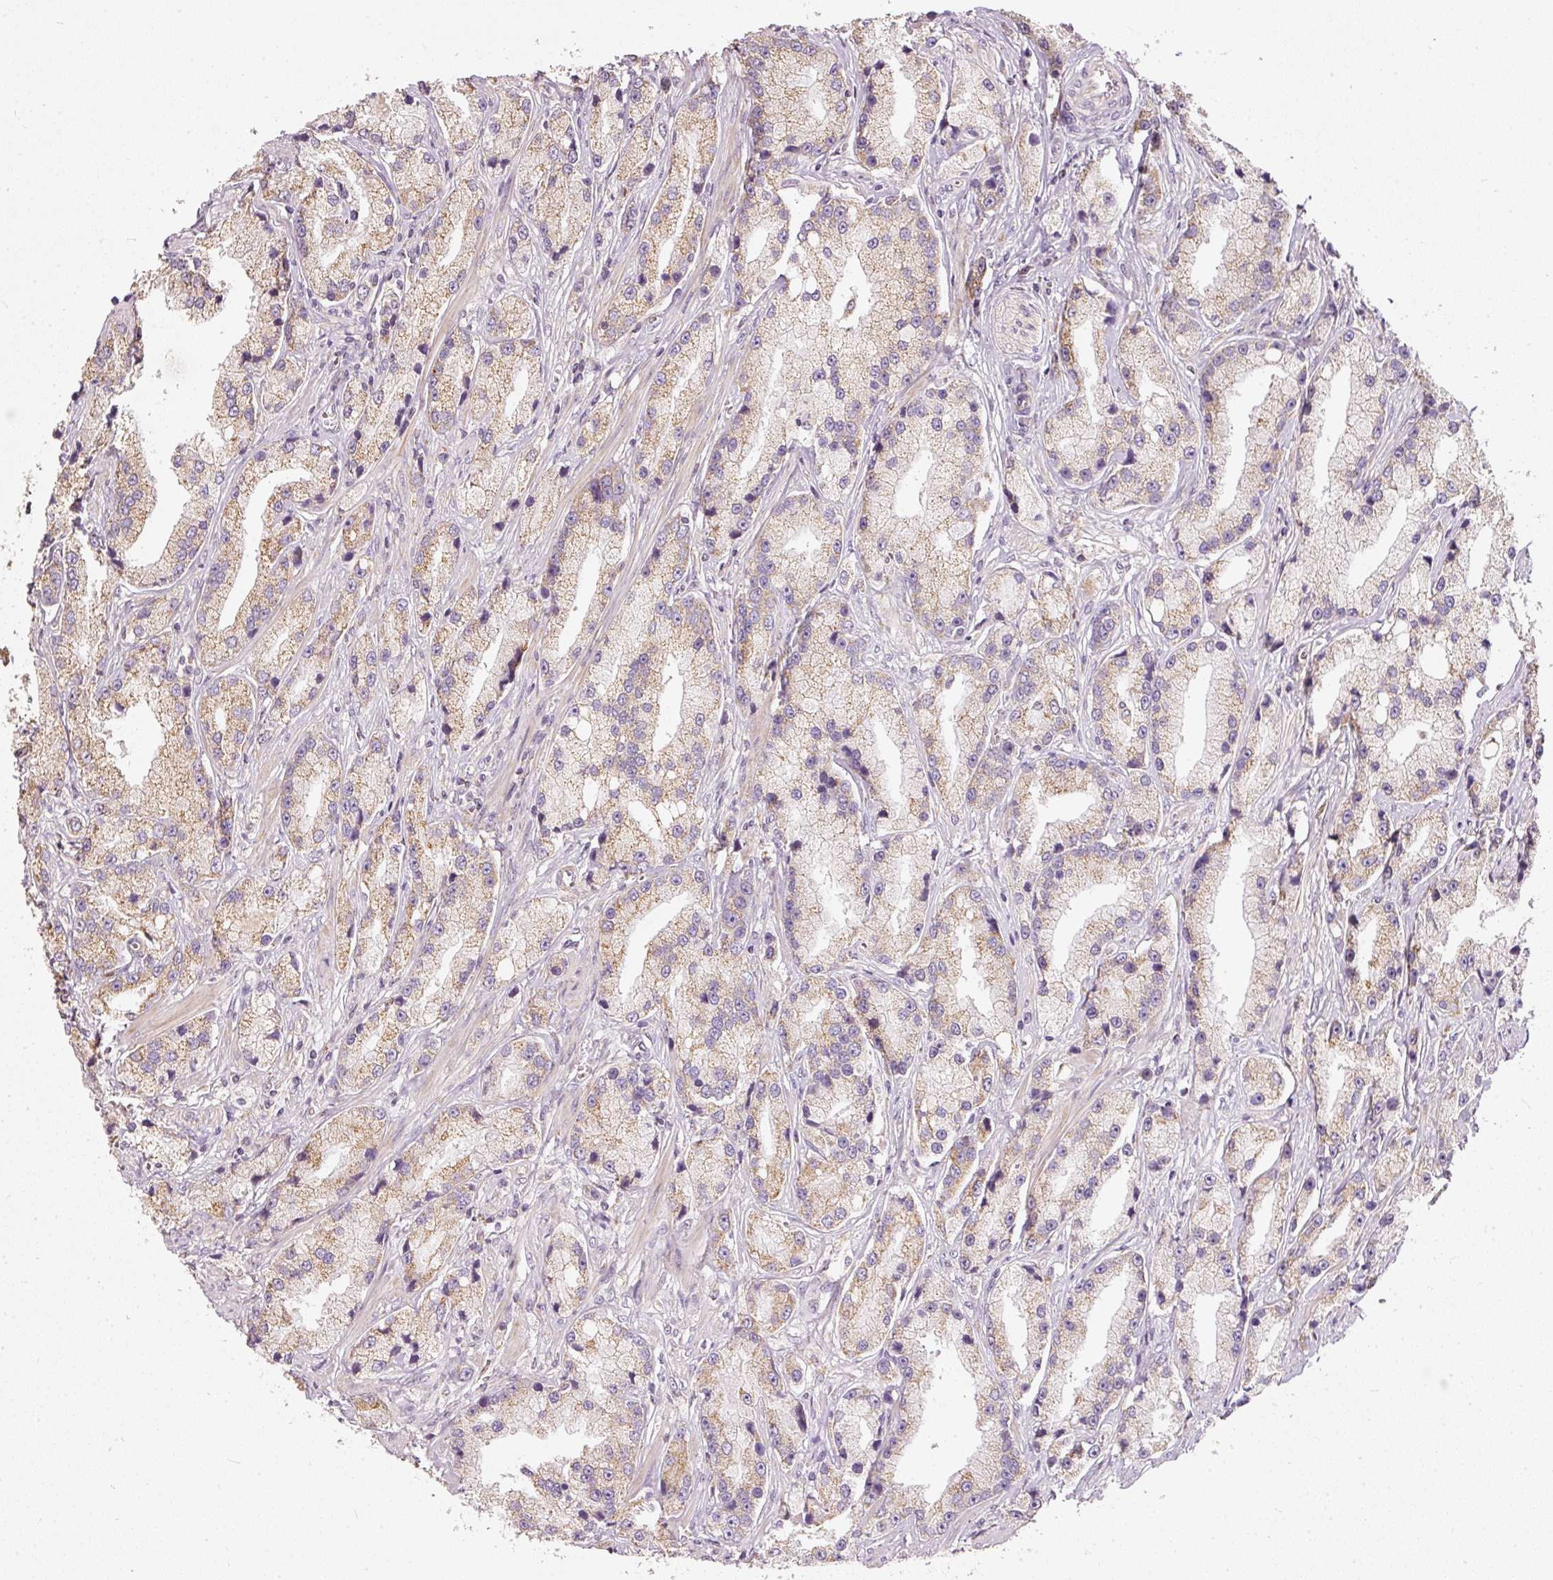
{"staining": {"intensity": "moderate", "quantity": ">75%", "location": "cytoplasmic/membranous"}, "tissue": "prostate cancer", "cell_type": "Tumor cells", "image_type": "cancer", "snomed": [{"axis": "morphology", "description": "Adenocarcinoma, High grade"}, {"axis": "topography", "description": "Prostate"}], "caption": "A medium amount of moderate cytoplasmic/membranous expression is present in approximately >75% of tumor cells in high-grade adenocarcinoma (prostate) tissue.", "gene": "PSENEN", "patient": {"sex": "male", "age": 74}}